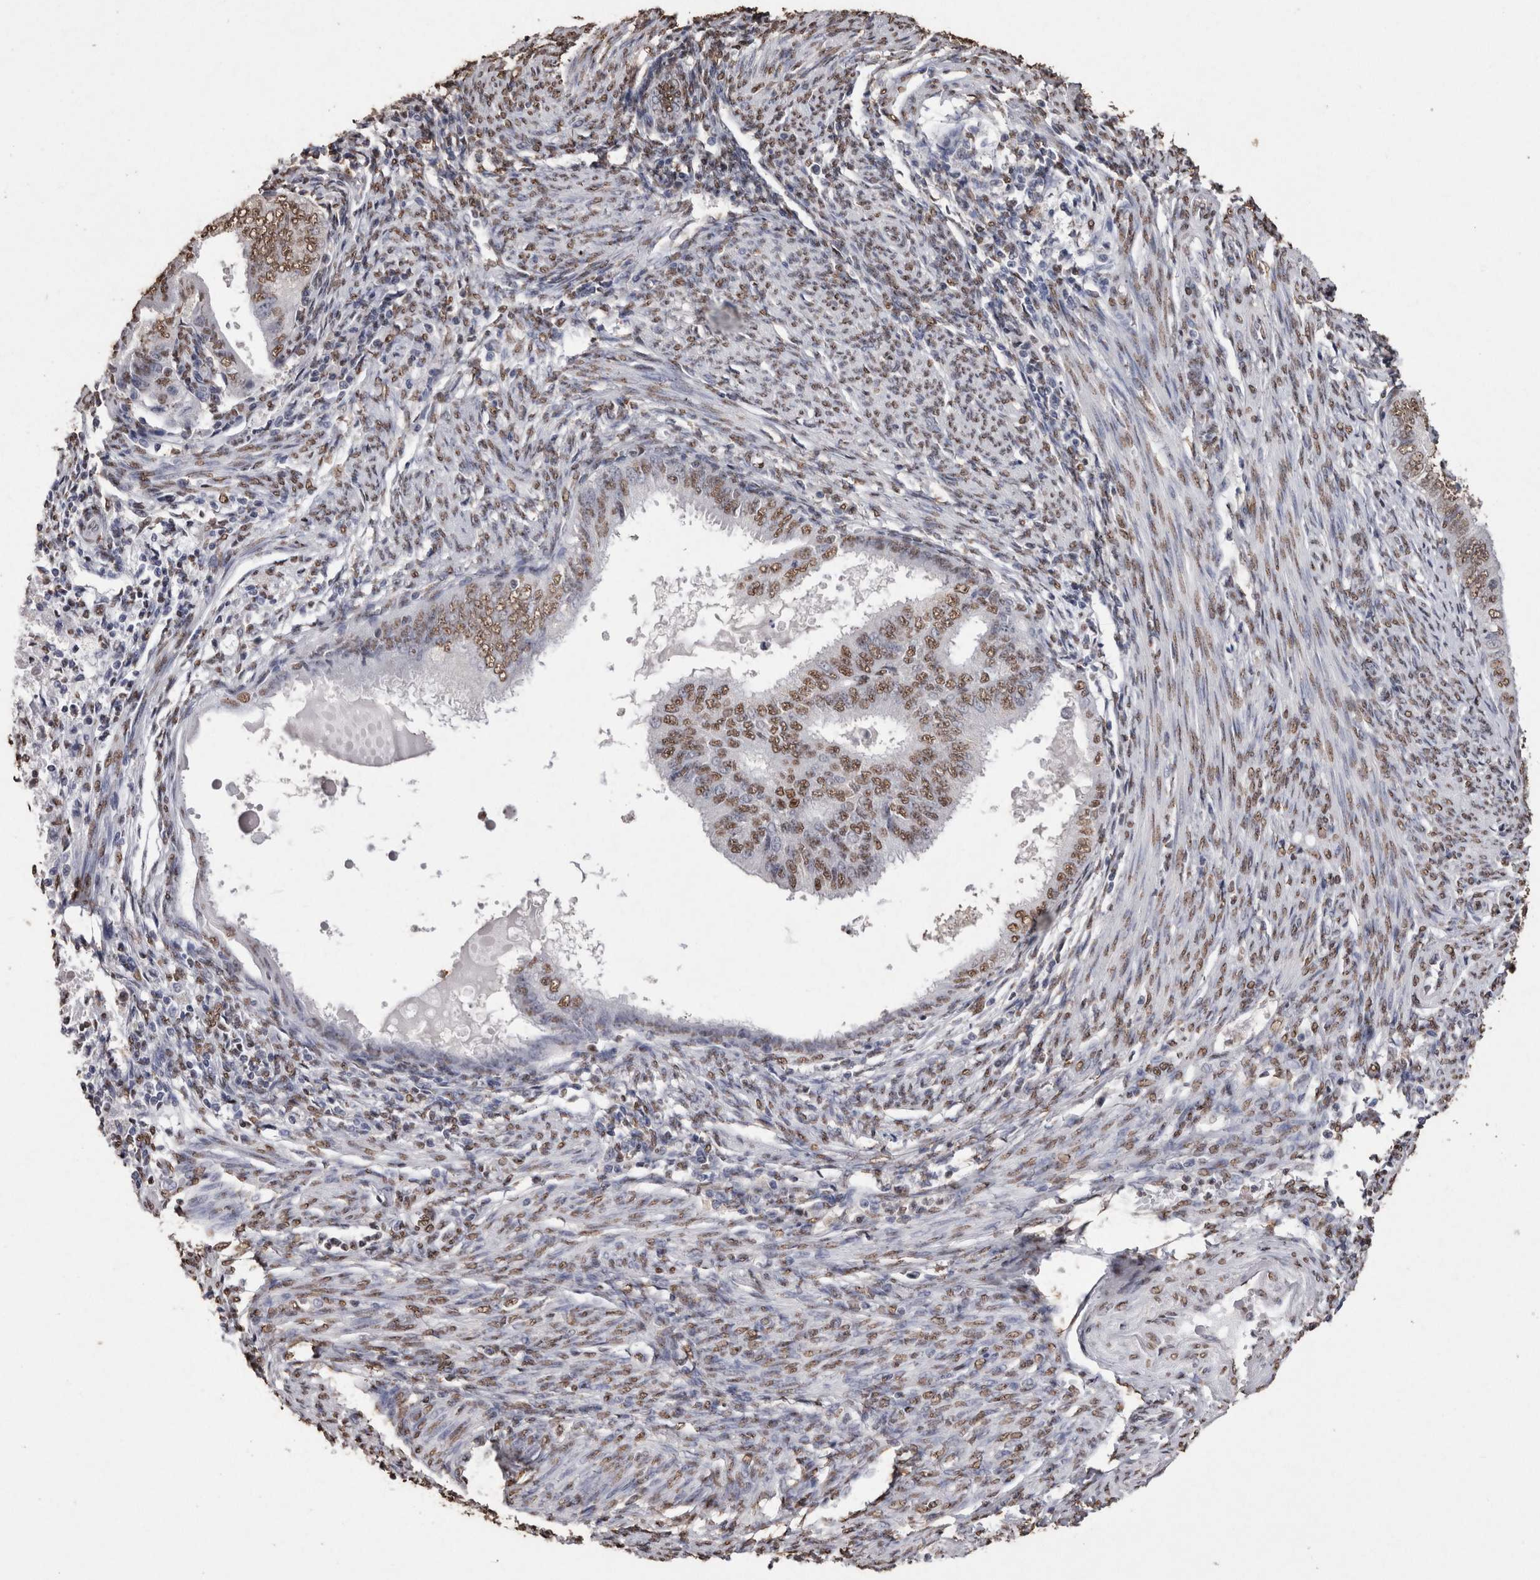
{"staining": {"intensity": "moderate", "quantity": ">75%", "location": "nuclear"}, "tissue": "endometrial cancer", "cell_type": "Tumor cells", "image_type": "cancer", "snomed": [{"axis": "morphology", "description": "Adenocarcinoma, NOS"}, {"axis": "topography", "description": "Endometrium"}], "caption": "This histopathology image reveals immunohistochemistry (IHC) staining of endometrial cancer, with medium moderate nuclear staining in approximately >75% of tumor cells.", "gene": "NTHL1", "patient": {"sex": "female", "age": 58}}